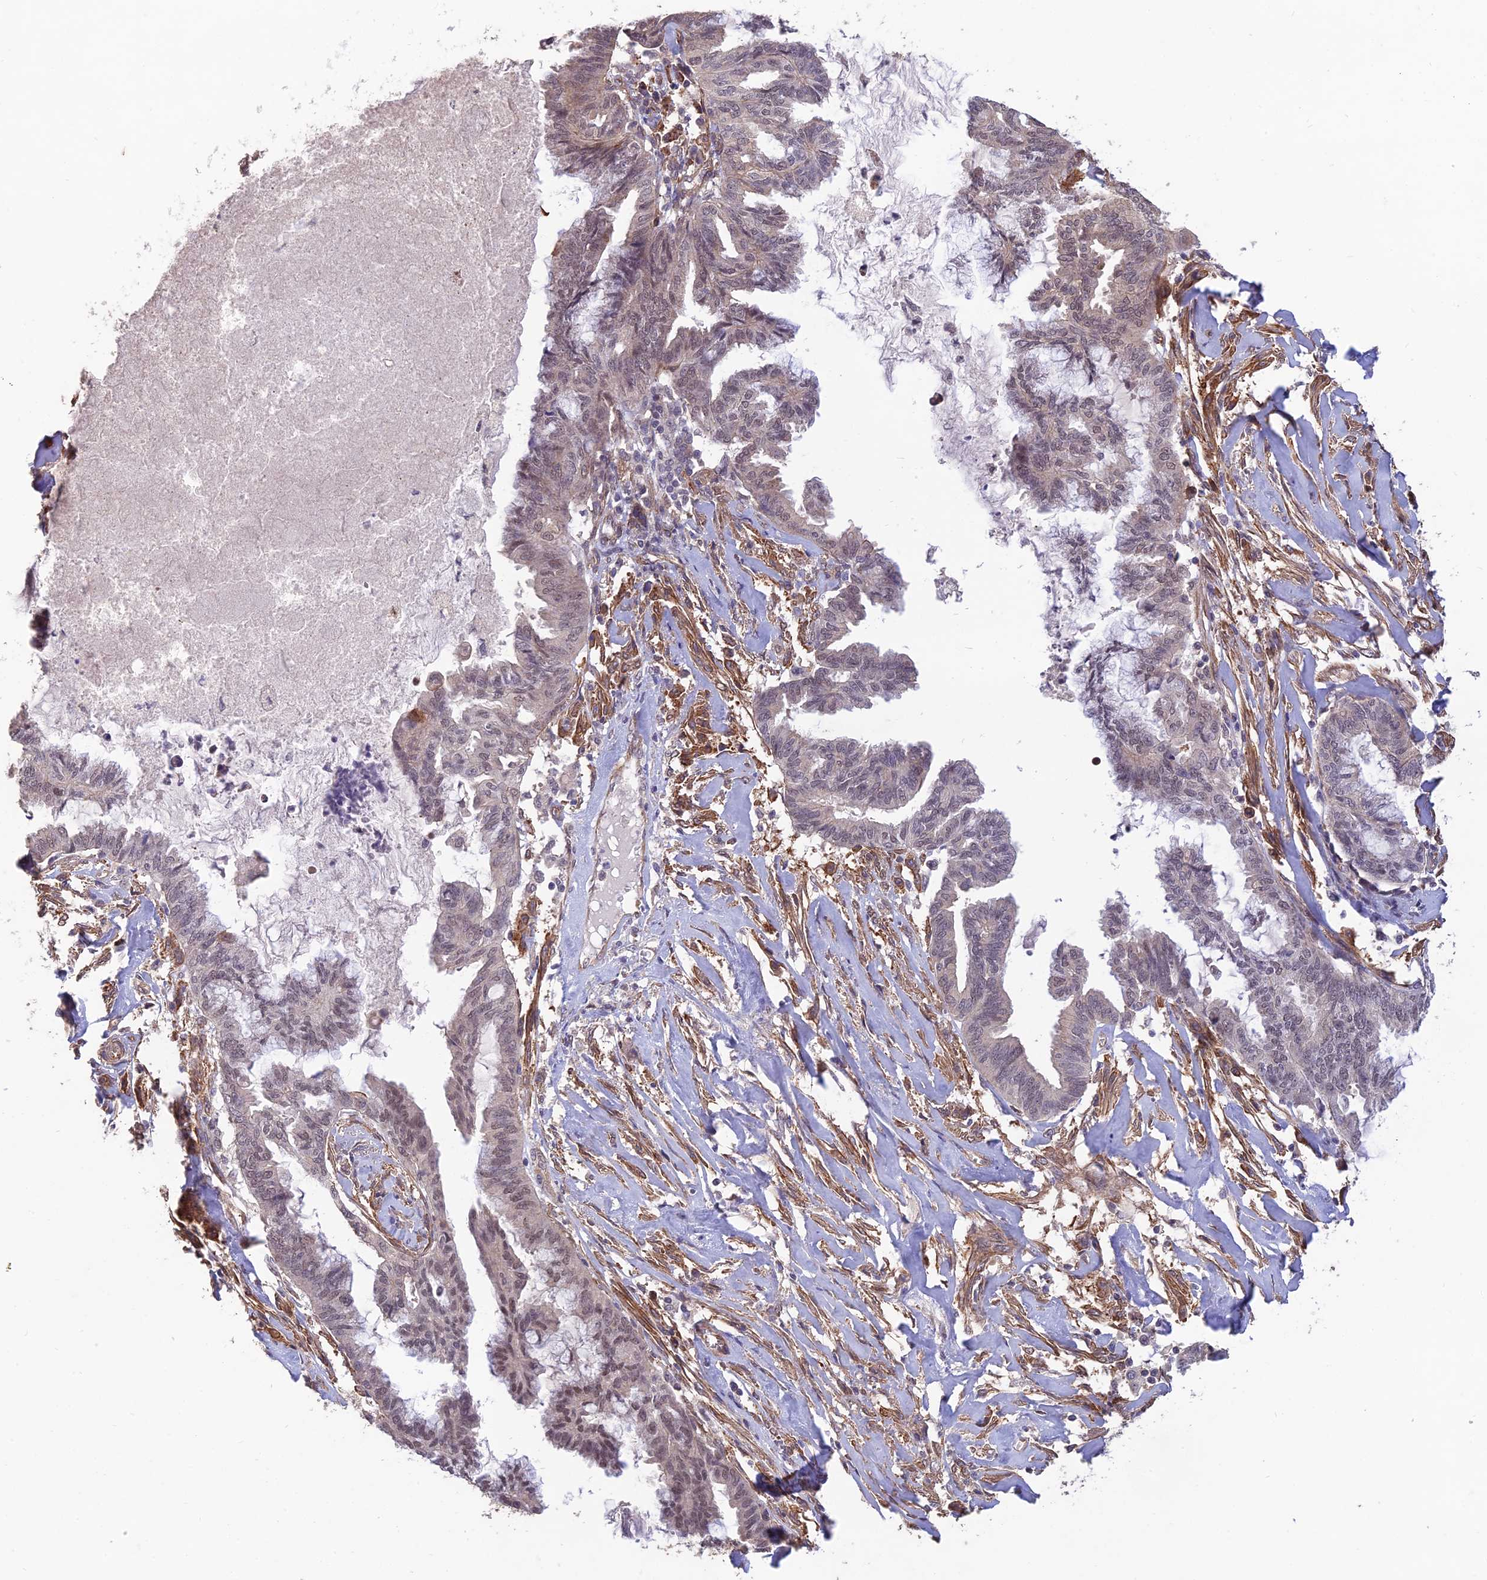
{"staining": {"intensity": "weak", "quantity": "<25%", "location": "nuclear"}, "tissue": "endometrial cancer", "cell_type": "Tumor cells", "image_type": "cancer", "snomed": [{"axis": "morphology", "description": "Adenocarcinoma, NOS"}, {"axis": "topography", "description": "Endometrium"}], "caption": "This is an IHC histopathology image of human endometrial adenocarcinoma. There is no staining in tumor cells.", "gene": "PAGR1", "patient": {"sex": "female", "age": 86}}